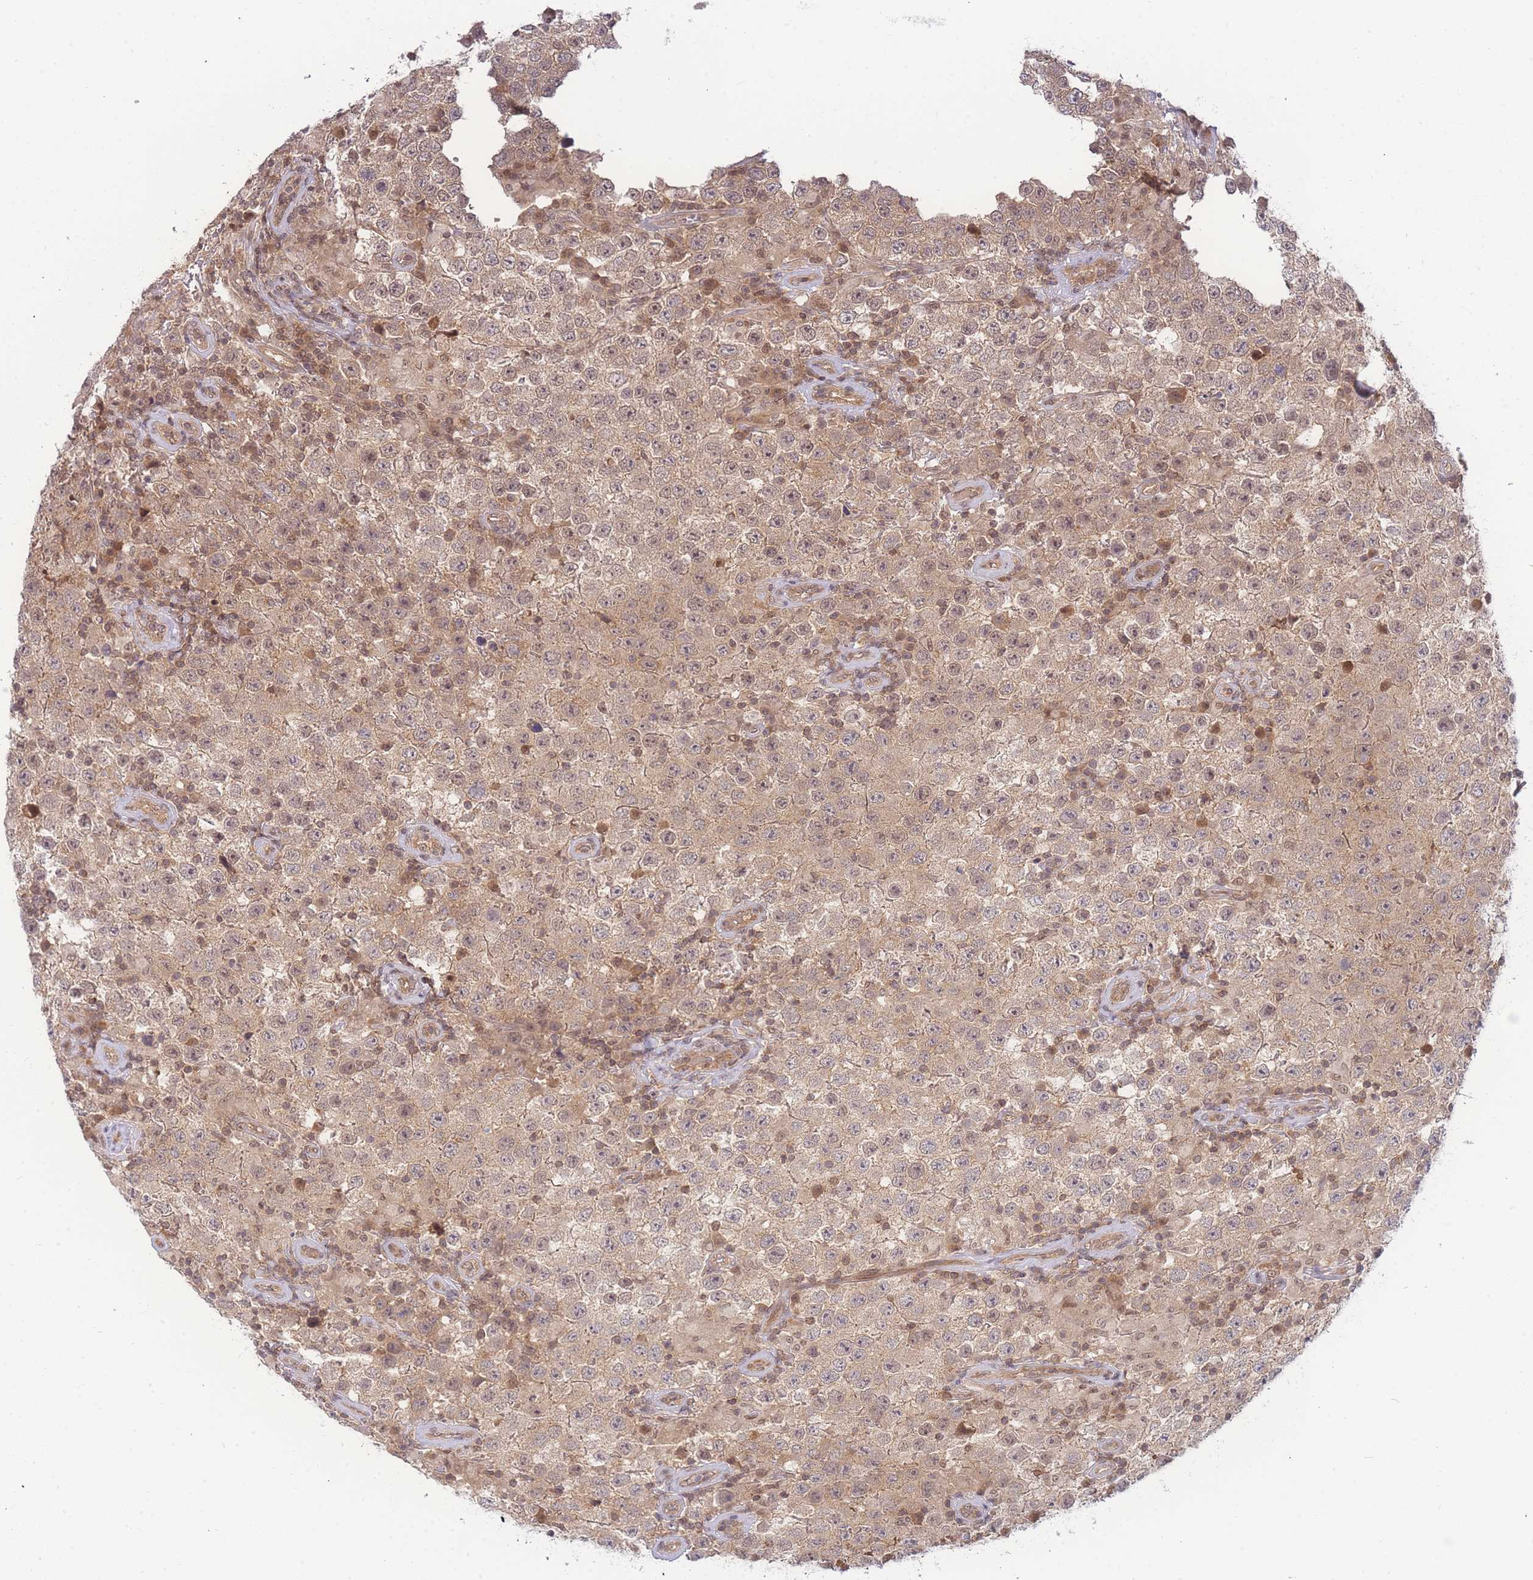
{"staining": {"intensity": "weak", "quantity": ">75%", "location": "cytoplasmic/membranous"}, "tissue": "testis cancer", "cell_type": "Tumor cells", "image_type": "cancer", "snomed": [{"axis": "morphology", "description": "Normal tissue, NOS"}, {"axis": "morphology", "description": "Urothelial carcinoma, High grade"}, {"axis": "morphology", "description": "Seminoma, NOS"}, {"axis": "morphology", "description": "Carcinoma, Embryonal, NOS"}, {"axis": "topography", "description": "Urinary bladder"}, {"axis": "topography", "description": "Testis"}], "caption": "This image demonstrates immunohistochemistry (IHC) staining of testis embryonal carcinoma, with low weak cytoplasmic/membranous expression in about >75% of tumor cells.", "gene": "KIAA1191", "patient": {"sex": "male", "age": 41}}